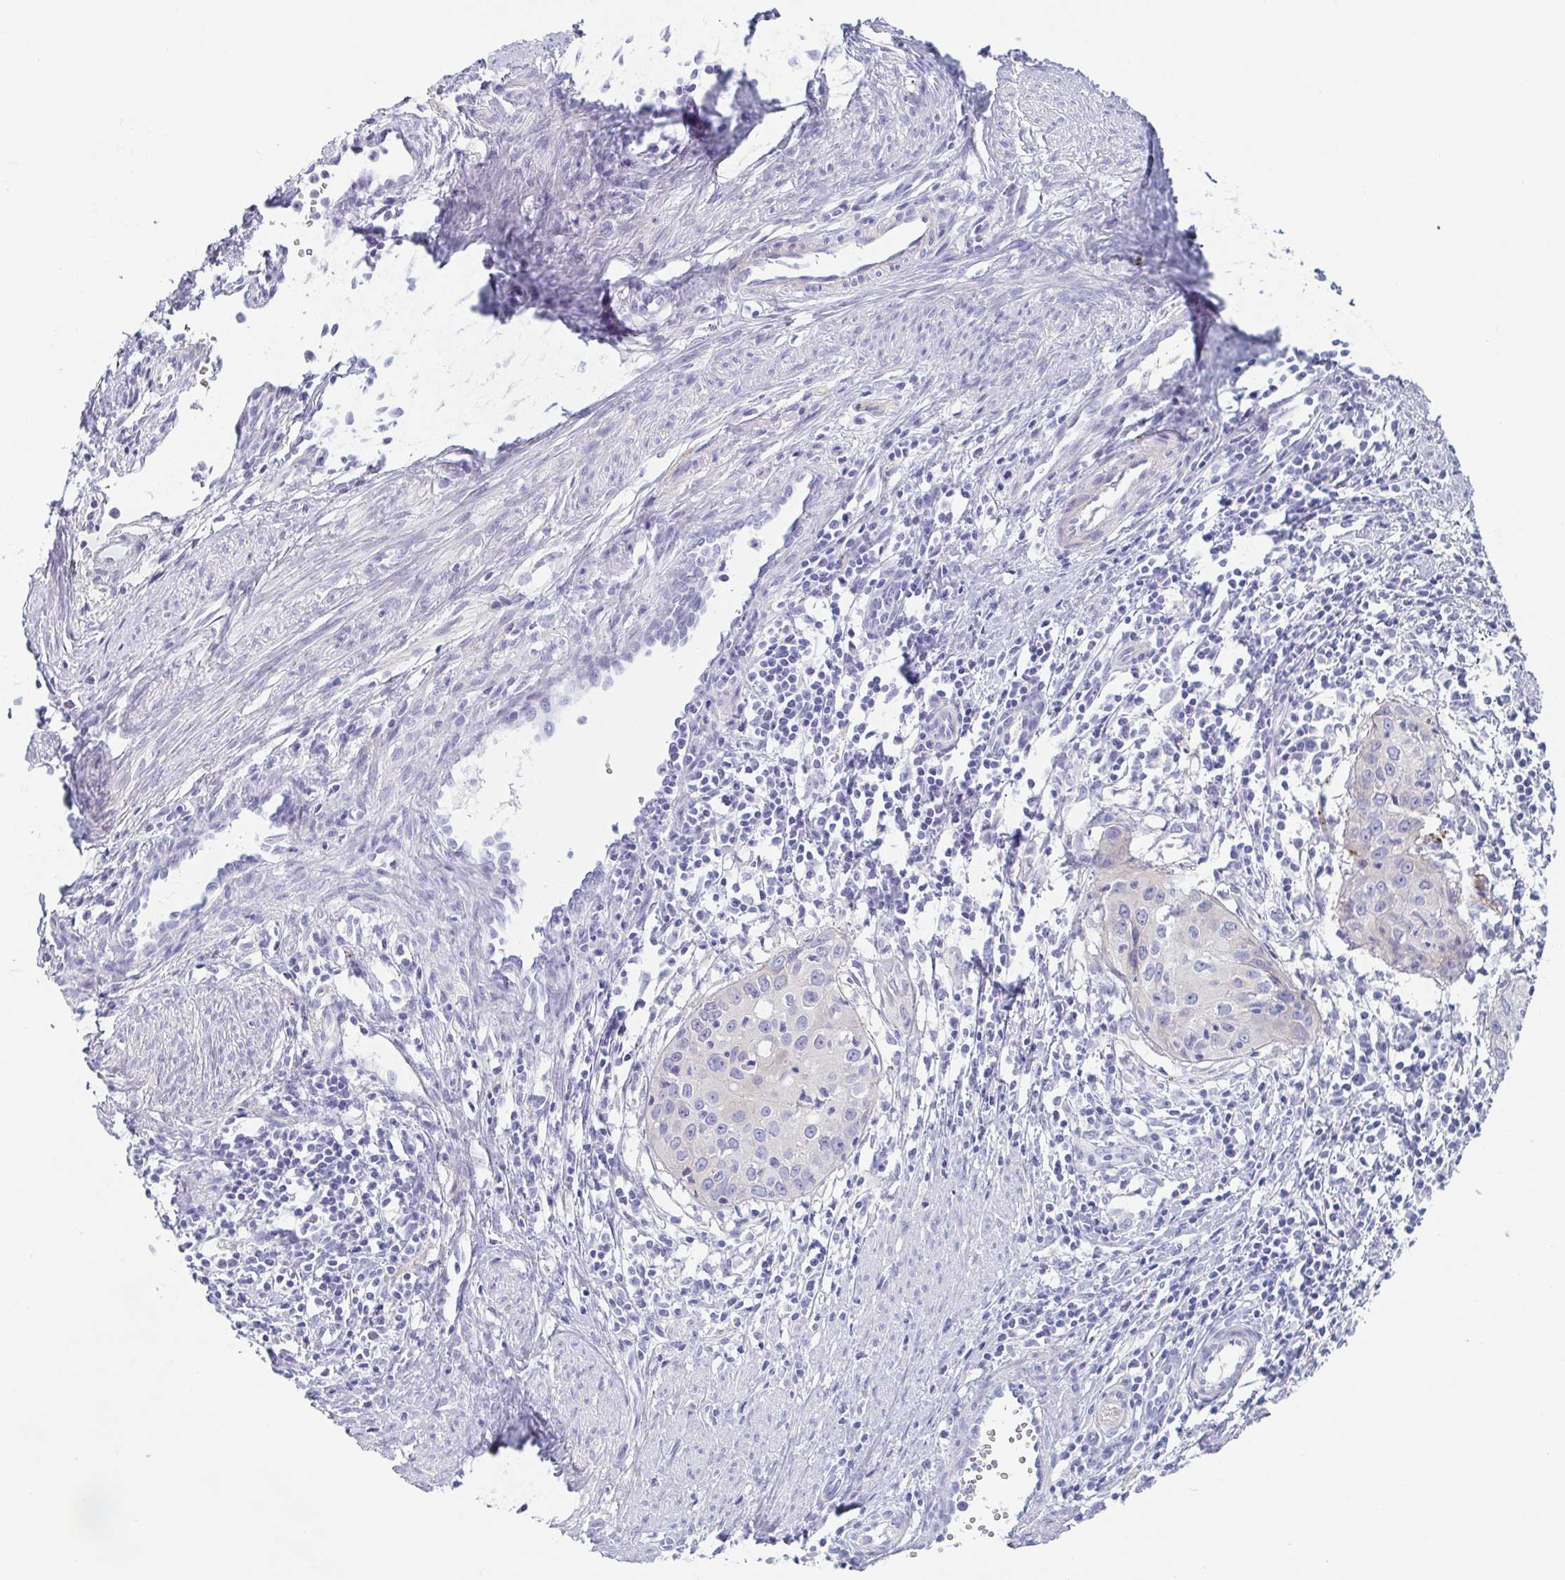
{"staining": {"intensity": "negative", "quantity": "none", "location": "none"}, "tissue": "cervical cancer", "cell_type": "Tumor cells", "image_type": "cancer", "snomed": [{"axis": "morphology", "description": "Squamous cell carcinoma, NOS"}, {"axis": "topography", "description": "Cervix"}], "caption": "An image of human cervical cancer is negative for staining in tumor cells. (Immunohistochemistry, brightfield microscopy, high magnification).", "gene": "DYNC1I1", "patient": {"sex": "female", "age": 40}}